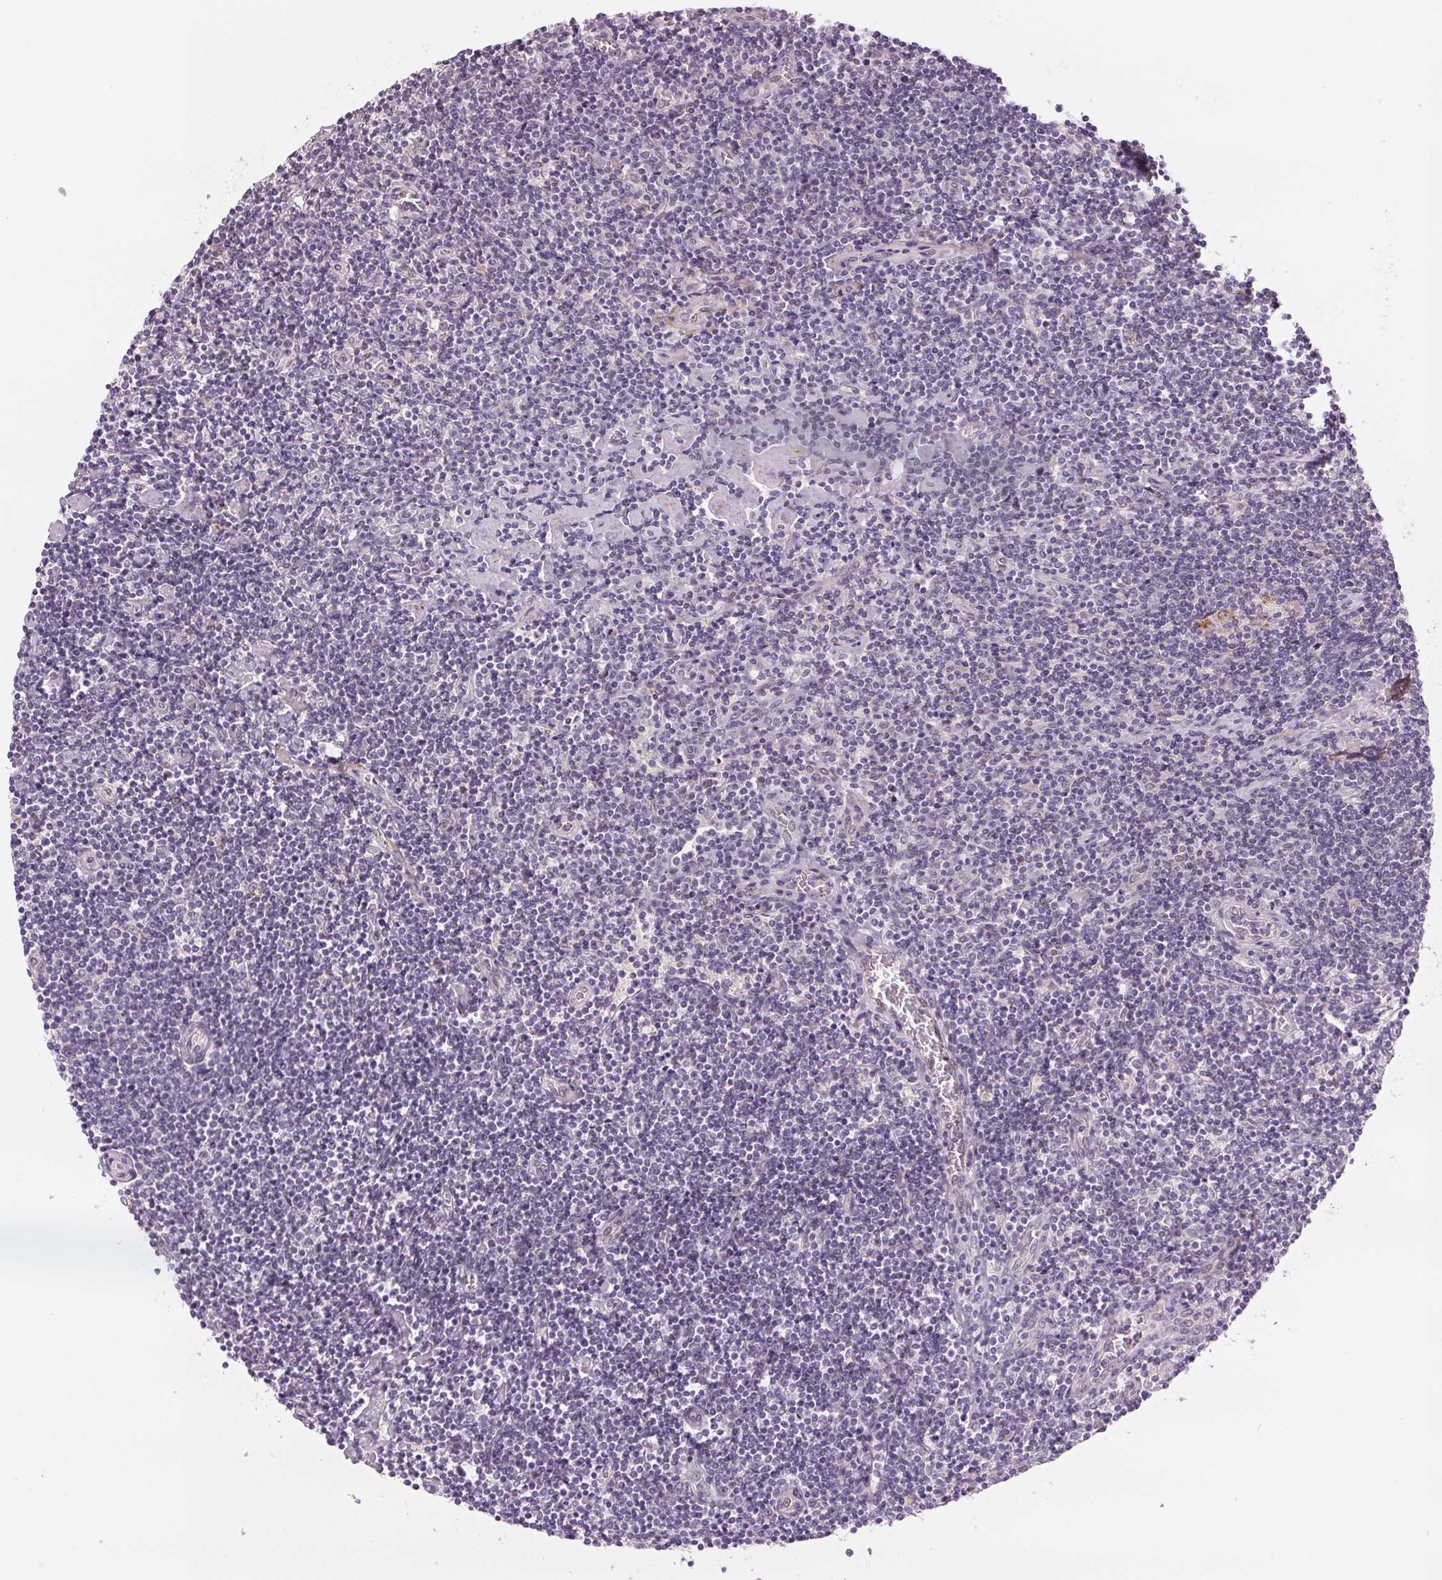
{"staining": {"intensity": "weak", "quantity": "<25%", "location": "cytoplasmic/membranous"}, "tissue": "lymphoma", "cell_type": "Tumor cells", "image_type": "cancer", "snomed": [{"axis": "morphology", "description": "Hodgkin's disease, NOS"}, {"axis": "topography", "description": "Lymph node"}], "caption": "Immunohistochemical staining of human lymphoma displays no significant expression in tumor cells.", "gene": "CFC1", "patient": {"sex": "male", "age": 40}}